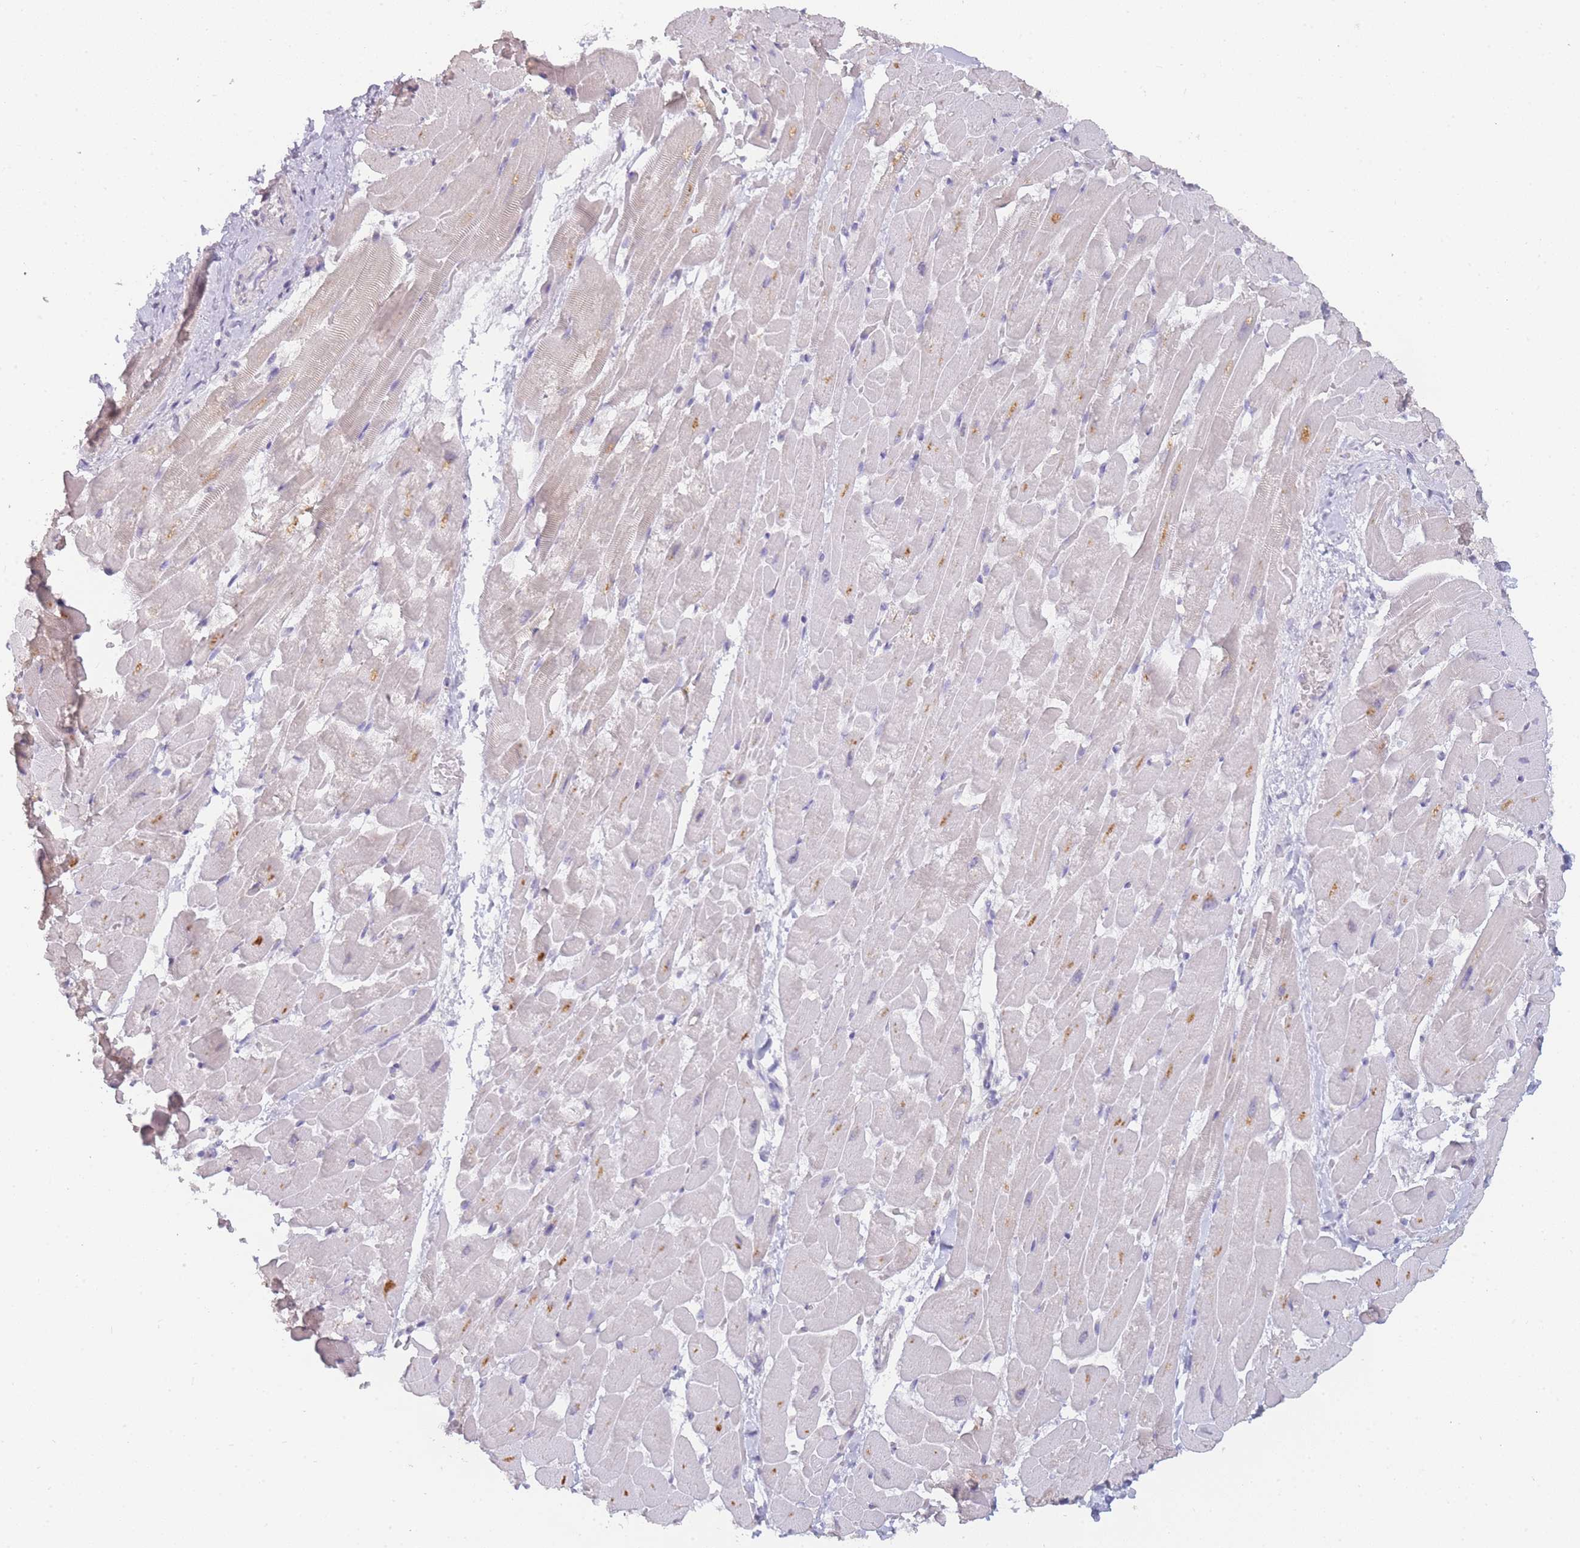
{"staining": {"intensity": "negative", "quantity": "none", "location": "none"}, "tissue": "heart muscle", "cell_type": "Cardiomyocytes", "image_type": "normal", "snomed": [{"axis": "morphology", "description": "Normal tissue, NOS"}, {"axis": "topography", "description": "Heart"}], "caption": "This is an immunohistochemistry (IHC) histopathology image of normal heart muscle. There is no expression in cardiomyocytes.", "gene": "INS", "patient": {"sex": "male", "age": 37}}